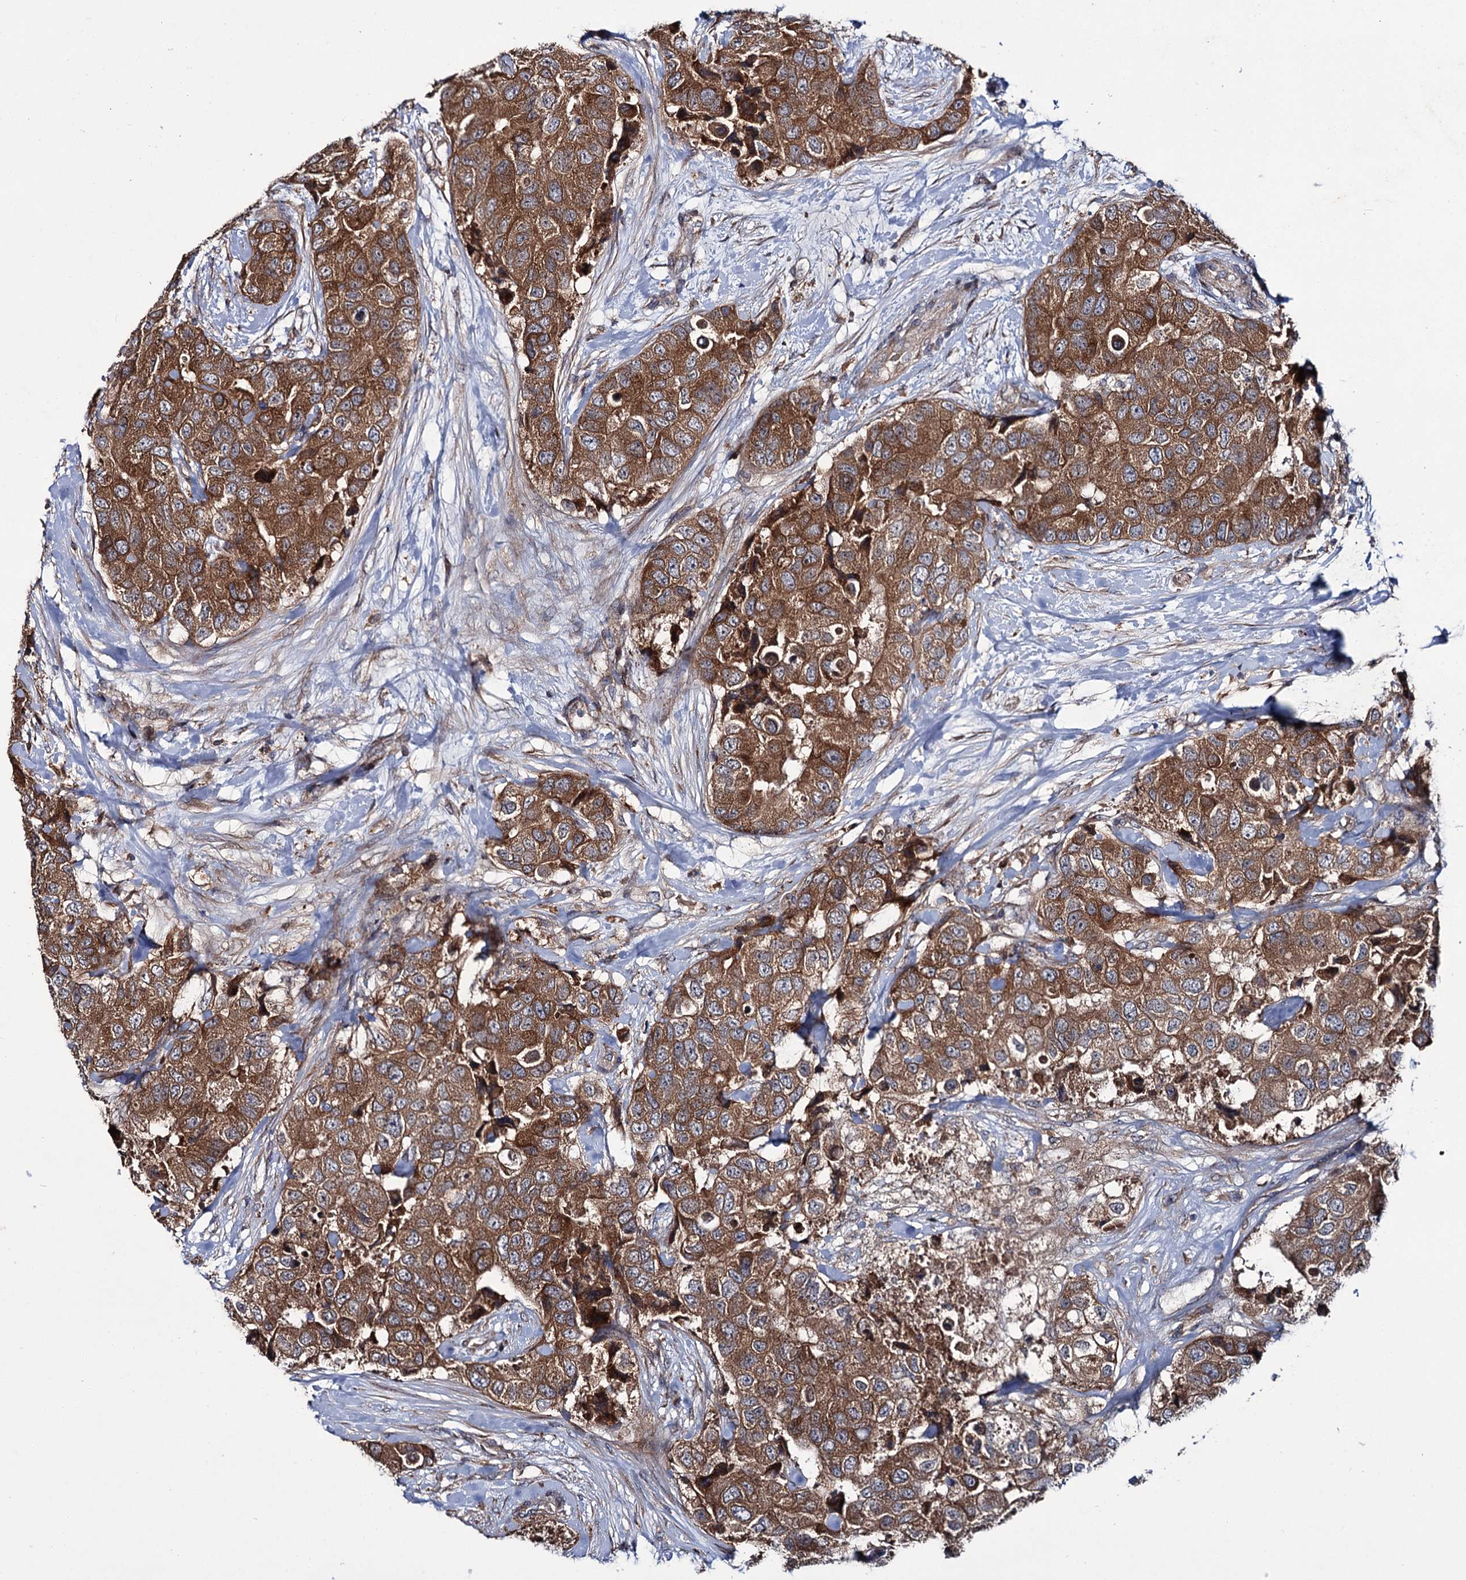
{"staining": {"intensity": "moderate", "quantity": ">75%", "location": "cytoplasmic/membranous"}, "tissue": "breast cancer", "cell_type": "Tumor cells", "image_type": "cancer", "snomed": [{"axis": "morphology", "description": "Duct carcinoma"}, {"axis": "topography", "description": "Breast"}], "caption": "IHC (DAB (3,3'-diaminobenzidine)) staining of infiltrating ductal carcinoma (breast) demonstrates moderate cytoplasmic/membranous protein positivity in approximately >75% of tumor cells. (IHC, brightfield microscopy, high magnification).", "gene": "PTPN3", "patient": {"sex": "female", "age": 62}}